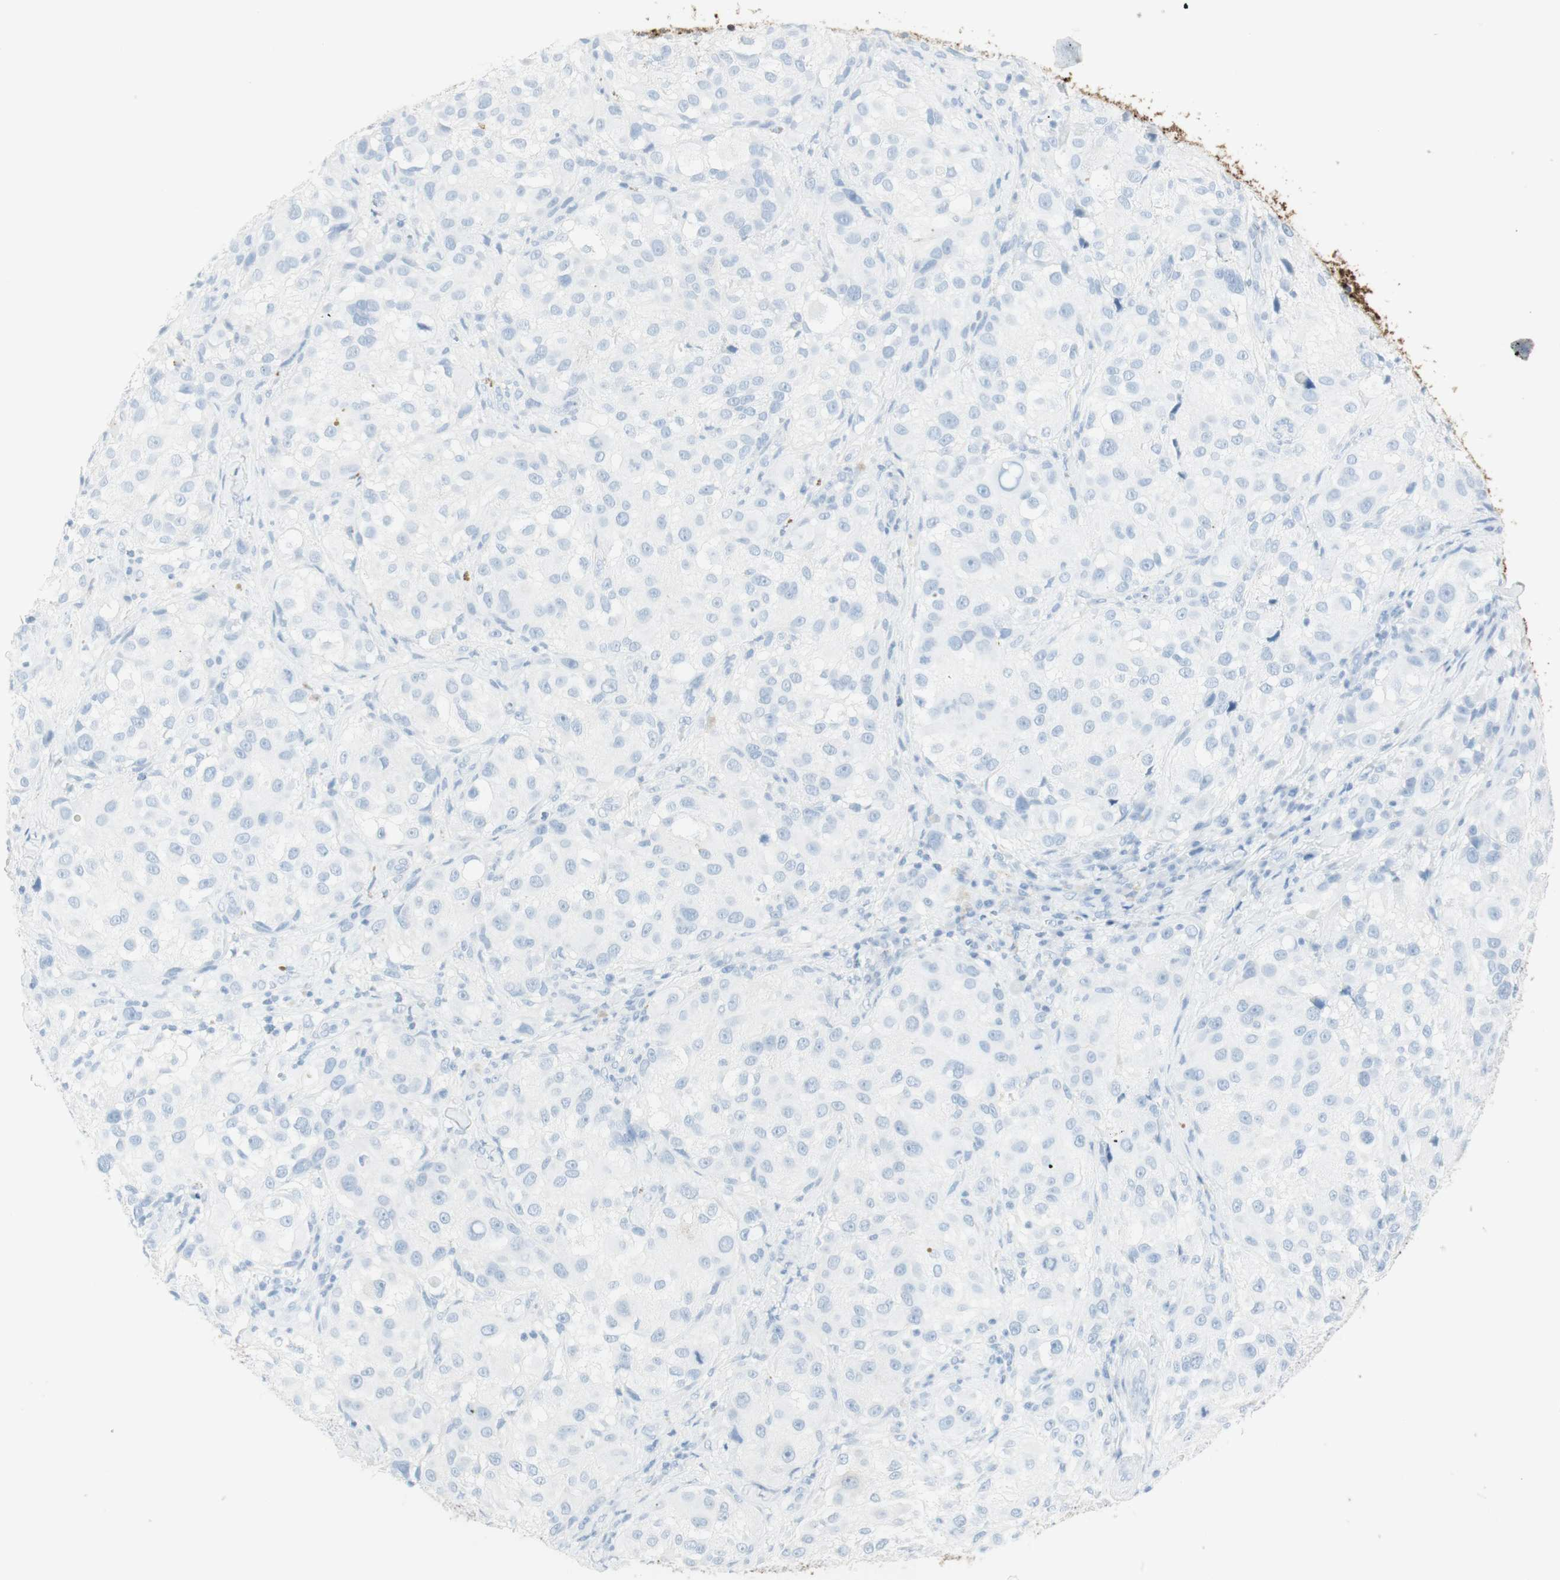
{"staining": {"intensity": "negative", "quantity": "none", "location": "none"}, "tissue": "melanoma", "cell_type": "Tumor cells", "image_type": "cancer", "snomed": [{"axis": "morphology", "description": "Necrosis, NOS"}, {"axis": "morphology", "description": "Malignant melanoma, NOS"}, {"axis": "topography", "description": "Skin"}], "caption": "Immunohistochemical staining of melanoma reveals no significant positivity in tumor cells.", "gene": "NAPSA", "patient": {"sex": "female", "age": 87}}